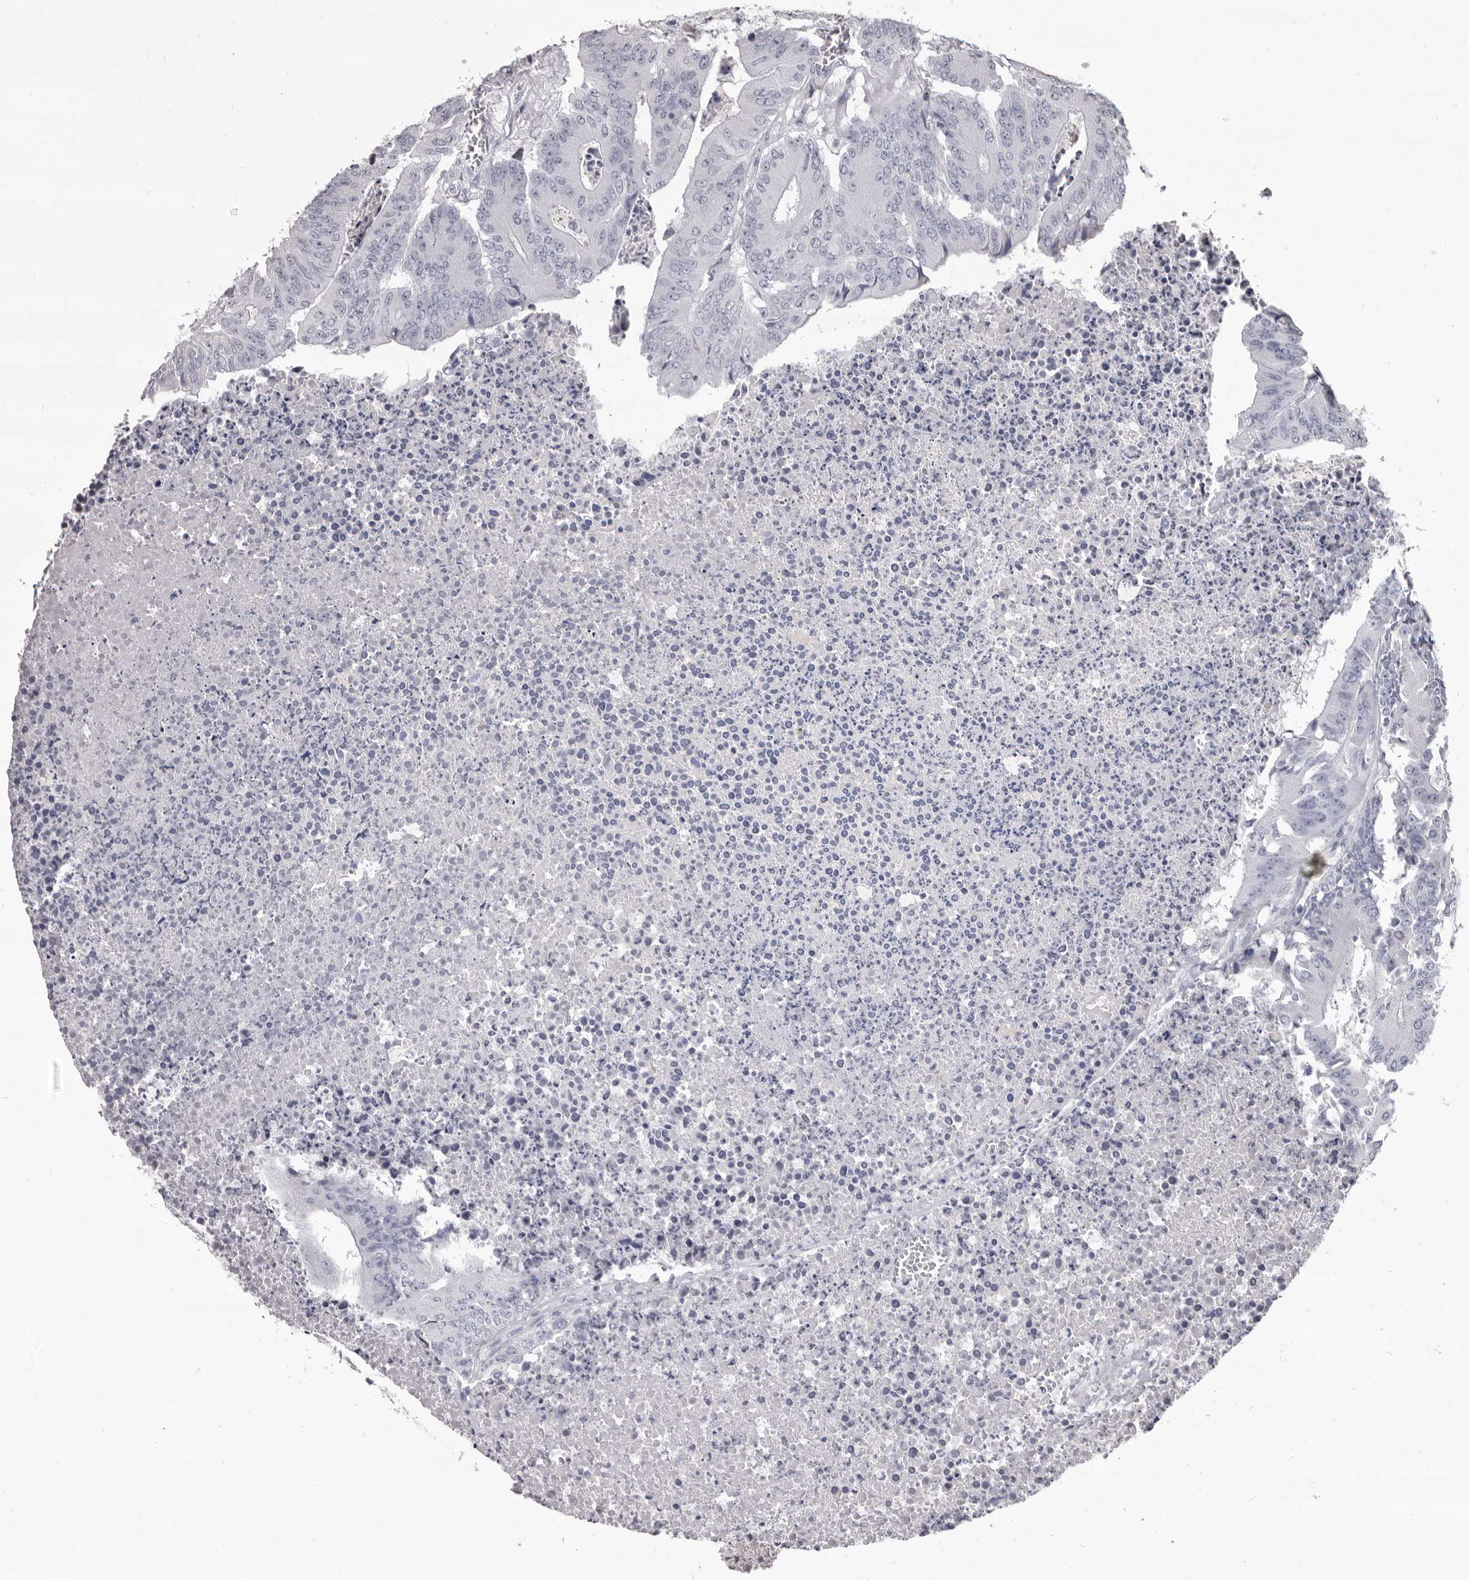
{"staining": {"intensity": "negative", "quantity": "none", "location": "none"}, "tissue": "colorectal cancer", "cell_type": "Tumor cells", "image_type": "cancer", "snomed": [{"axis": "morphology", "description": "Adenocarcinoma, NOS"}, {"axis": "topography", "description": "Colon"}], "caption": "A micrograph of colorectal adenocarcinoma stained for a protein exhibits no brown staining in tumor cells.", "gene": "GZMH", "patient": {"sex": "male", "age": 87}}